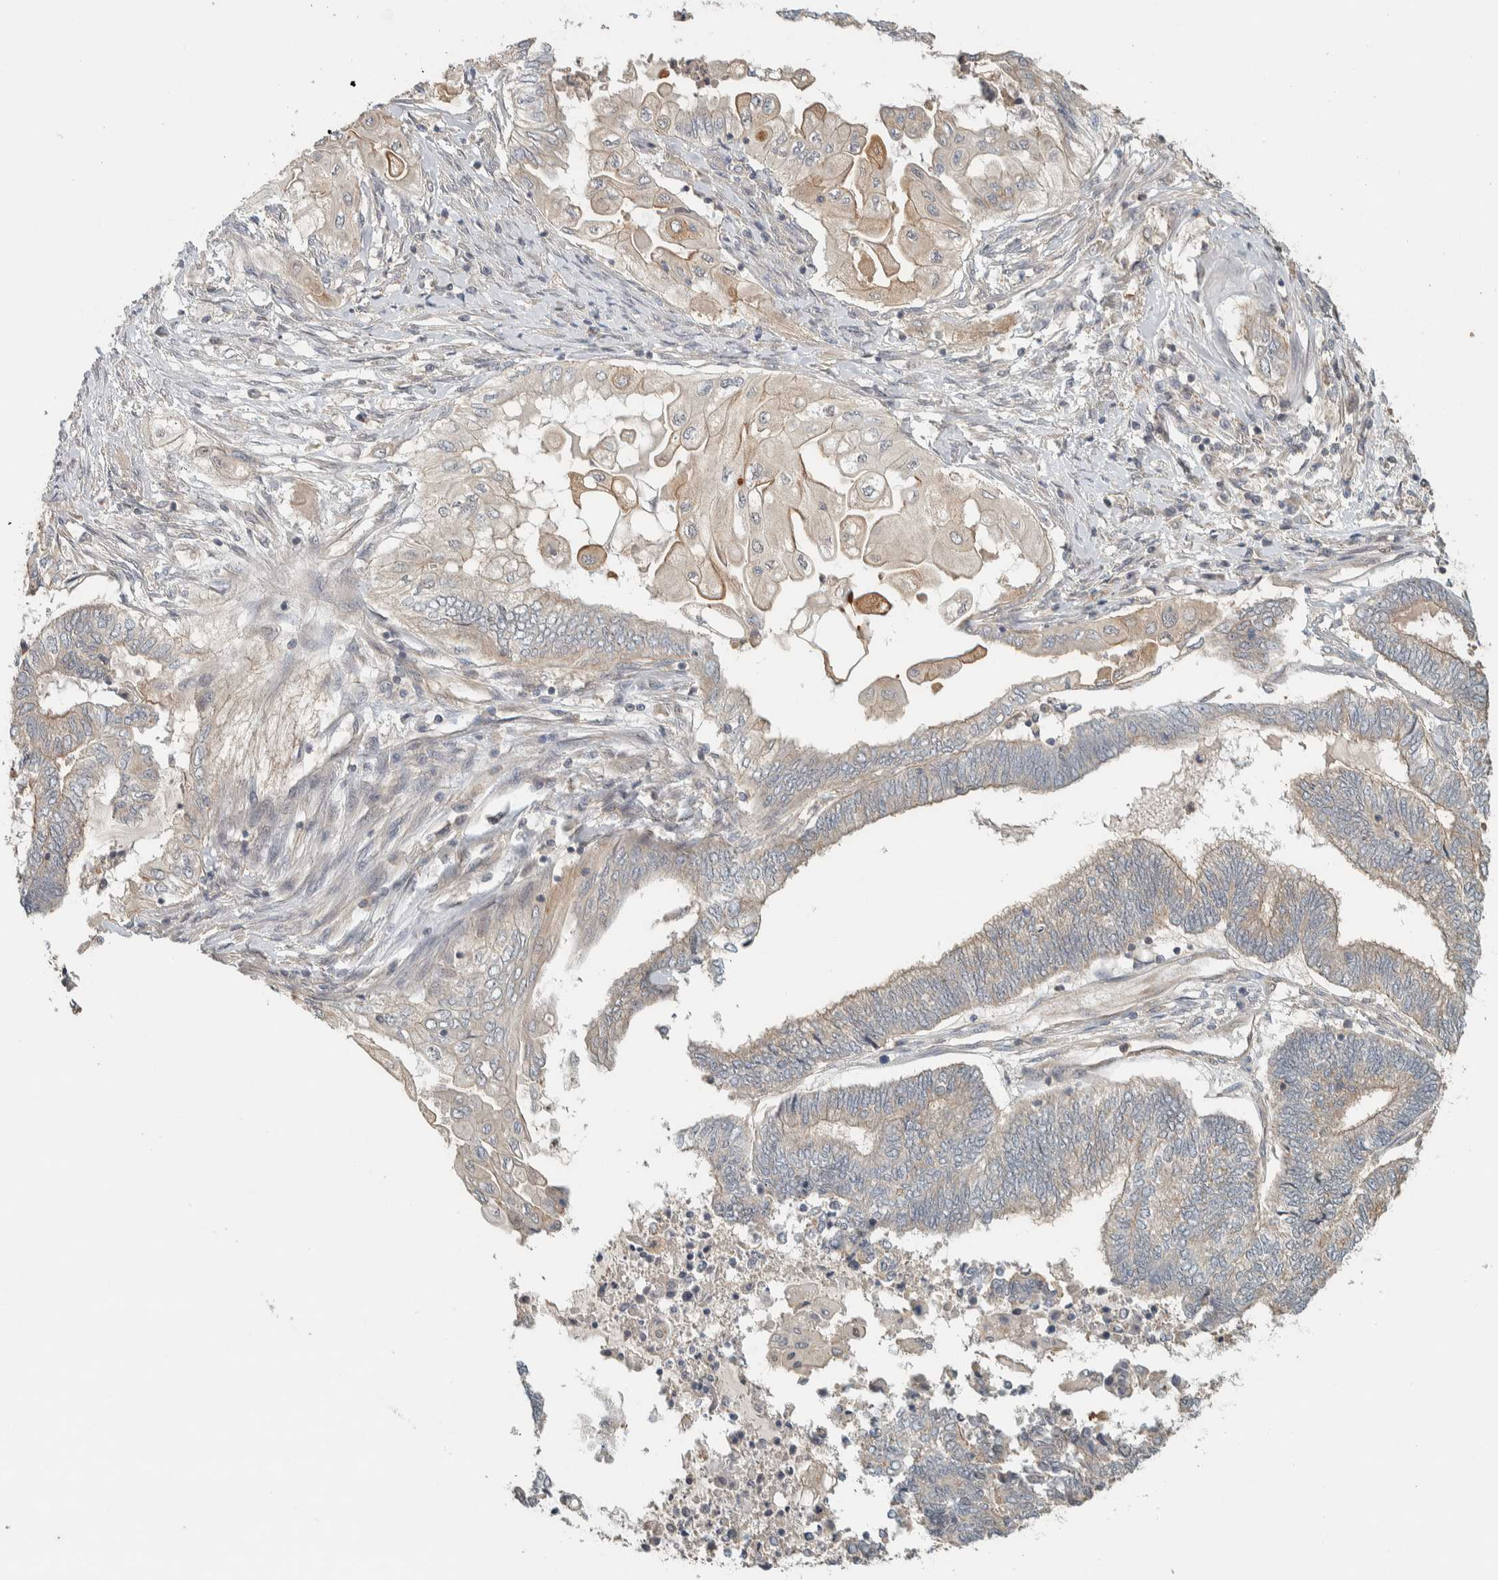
{"staining": {"intensity": "weak", "quantity": "25%-75%", "location": "cytoplasmic/membranous"}, "tissue": "endometrial cancer", "cell_type": "Tumor cells", "image_type": "cancer", "snomed": [{"axis": "morphology", "description": "Adenocarcinoma, NOS"}, {"axis": "topography", "description": "Uterus"}, {"axis": "topography", "description": "Endometrium"}], "caption": "Brown immunohistochemical staining in human adenocarcinoma (endometrial) reveals weak cytoplasmic/membranous positivity in about 25%-75% of tumor cells. The staining is performed using DAB brown chromogen to label protein expression. The nuclei are counter-stained blue using hematoxylin.", "gene": "RAB11FIP1", "patient": {"sex": "female", "age": 70}}